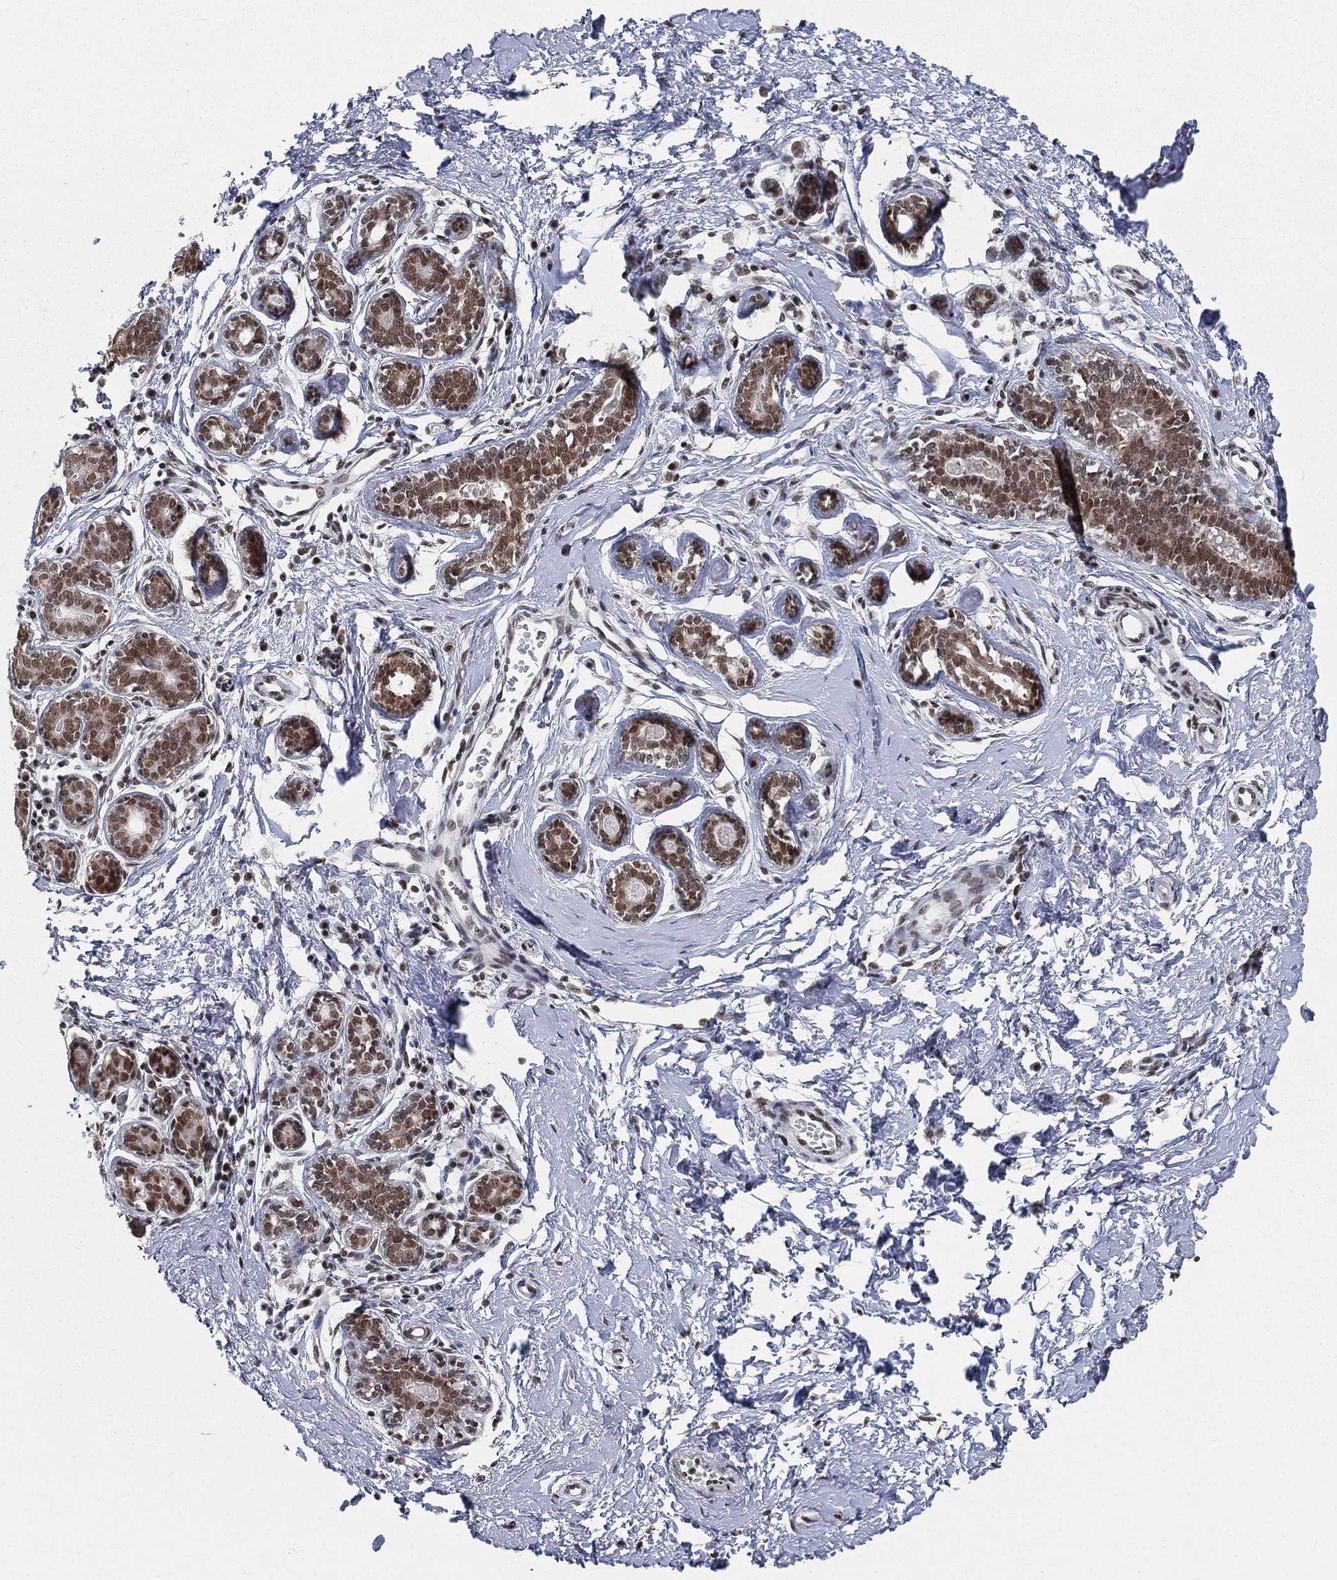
{"staining": {"intensity": "moderate", "quantity": ">75%", "location": "nuclear"}, "tissue": "breast", "cell_type": "Glandular cells", "image_type": "normal", "snomed": [{"axis": "morphology", "description": "Normal tissue, NOS"}, {"axis": "topography", "description": "Breast"}], "caption": "Protein analysis of unremarkable breast exhibits moderate nuclear staining in approximately >75% of glandular cells. (brown staining indicates protein expression, while blue staining denotes nuclei).", "gene": "FUBP3", "patient": {"sex": "female", "age": 37}}